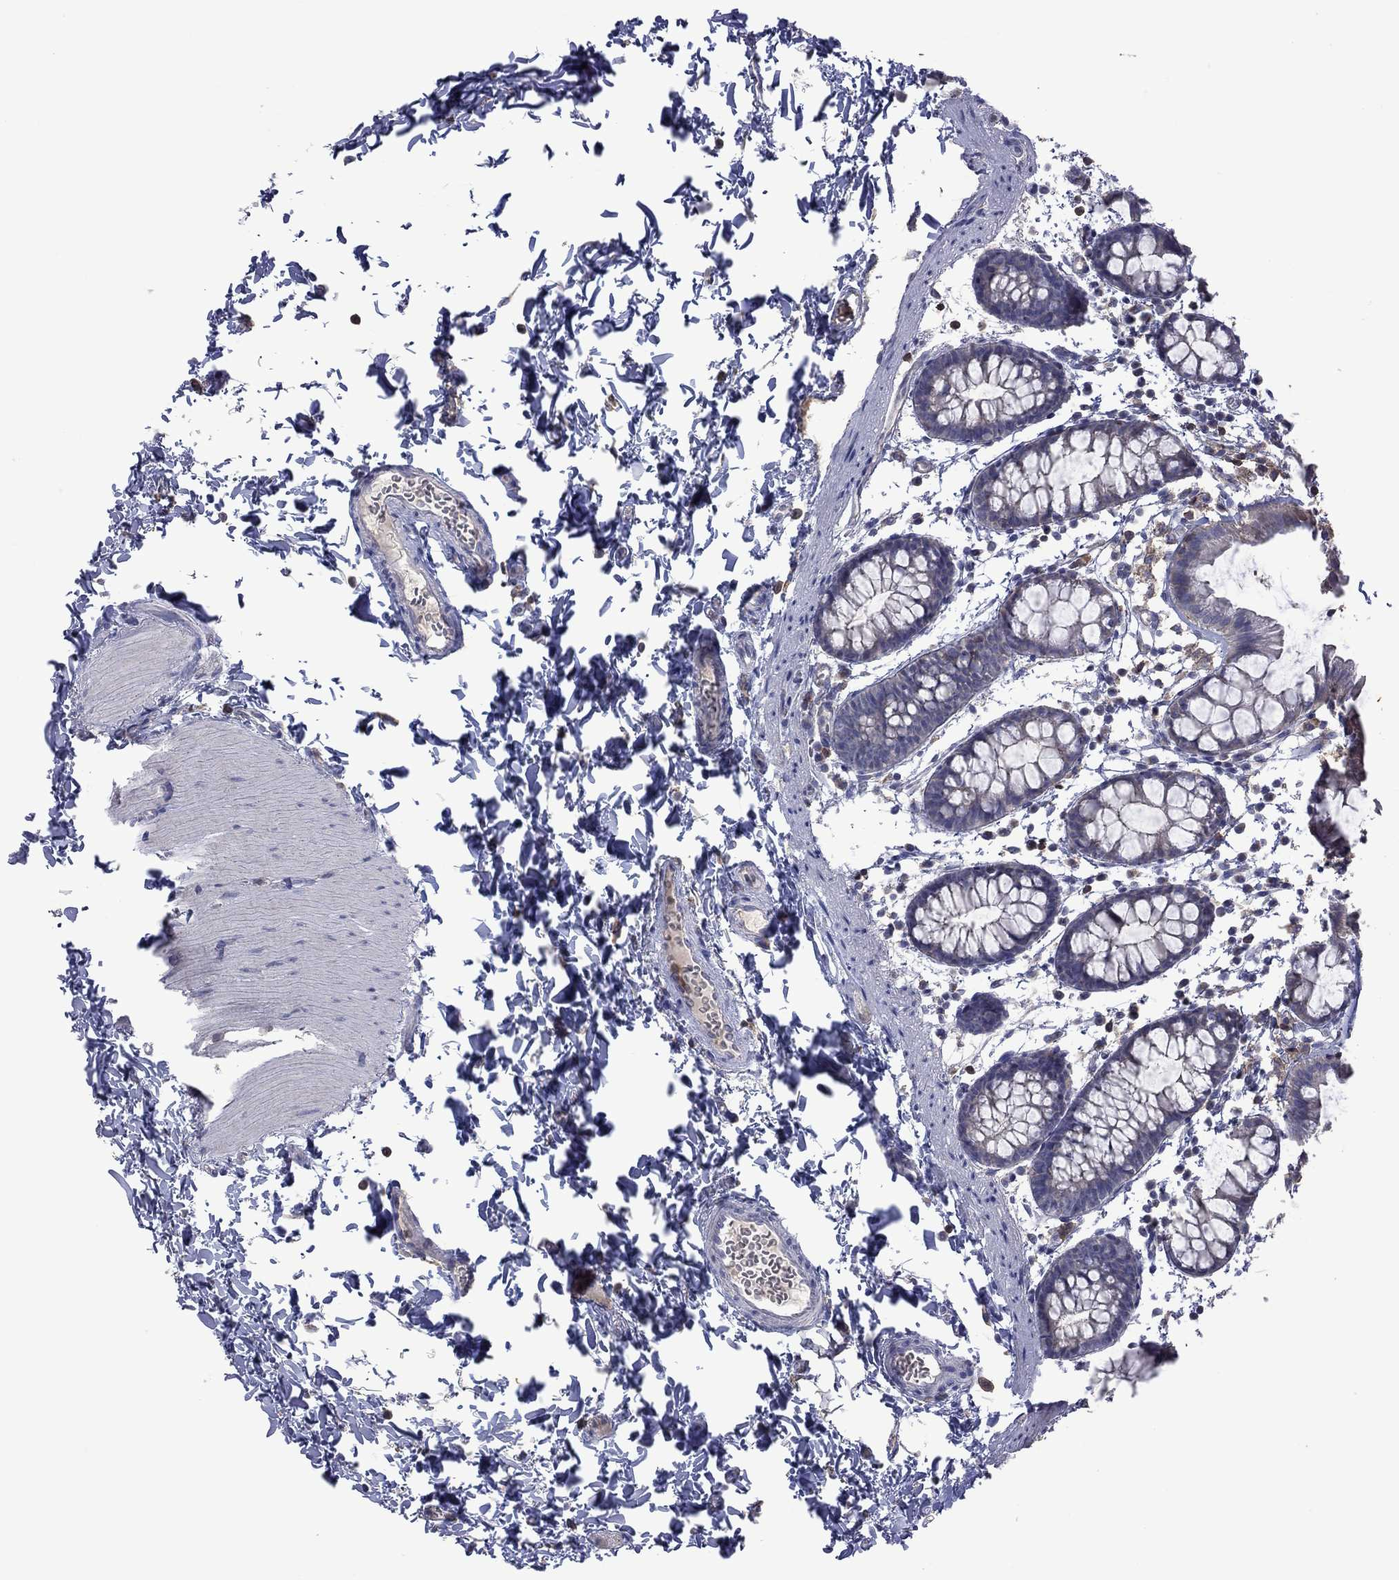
{"staining": {"intensity": "negative", "quantity": "none", "location": "none"}, "tissue": "rectum", "cell_type": "Glandular cells", "image_type": "normal", "snomed": [{"axis": "morphology", "description": "Normal tissue, NOS"}, {"axis": "topography", "description": "Rectum"}], "caption": "High magnification brightfield microscopy of benign rectum stained with DAB (brown) and counterstained with hematoxylin (blue): glandular cells show no significant staining. (DAB (3,3'-diaminobenzidine) IHC visualized using brightfield microscopy, high magnification).", "gene": "ENSG00000288520", "patient": {"sex": "male", "age": 57}}